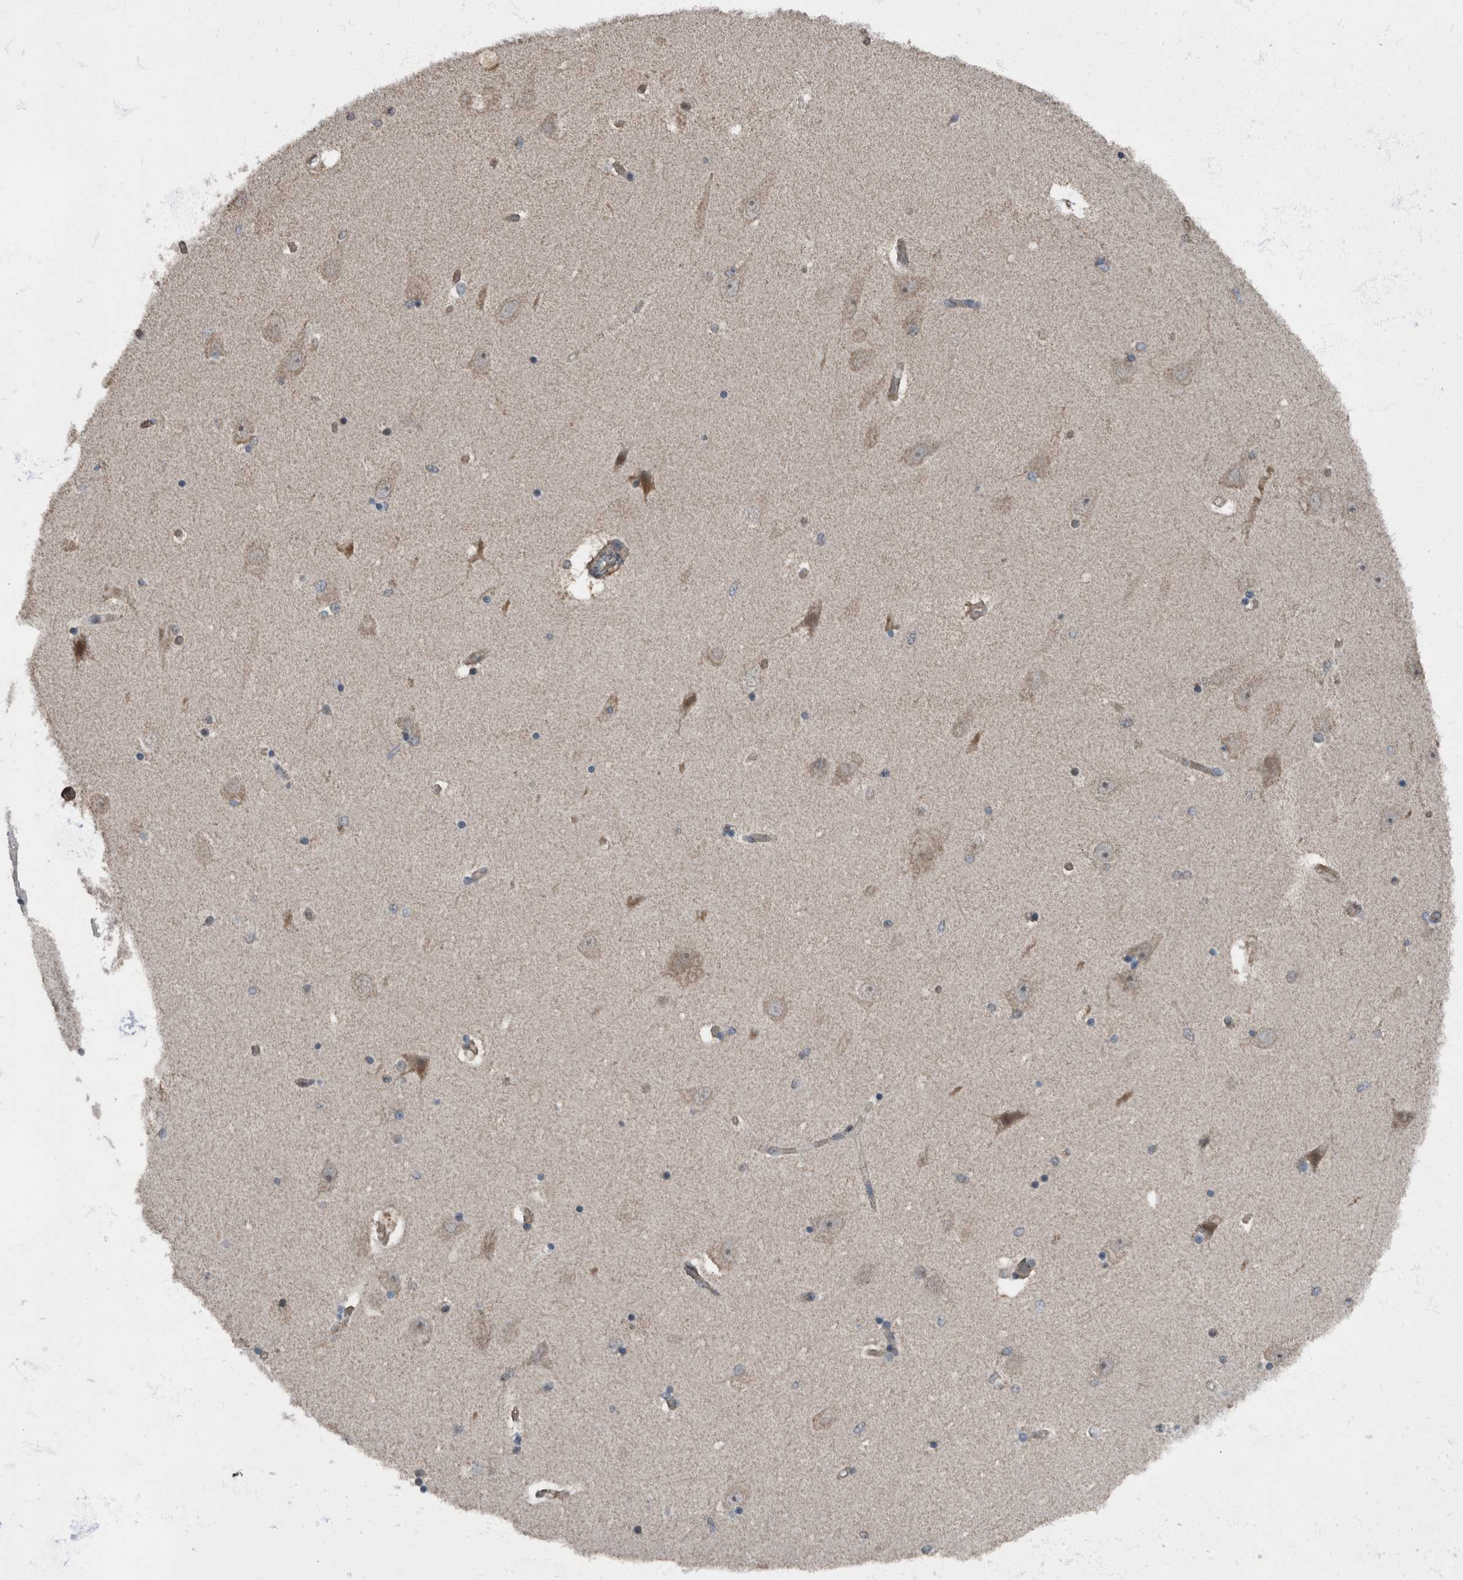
{"staining": {"intensity": "negative", "quantity": "none", "location": "none"}, "tissue": "hippocampus", "cell_type": "Glial cells", "image_type": "normal", "snomed": [{"axis": "morphology", "description": "Normal tissue, NOS"}, {"axis": "topography", "description": "Hippocampus"}], "caption": "Protein analysis of unremarkable hippocampus demonstrates no significant positivity in glial cells.", "gene": "RABGGTB", "patient": {"sex": "female", "age": 54}}